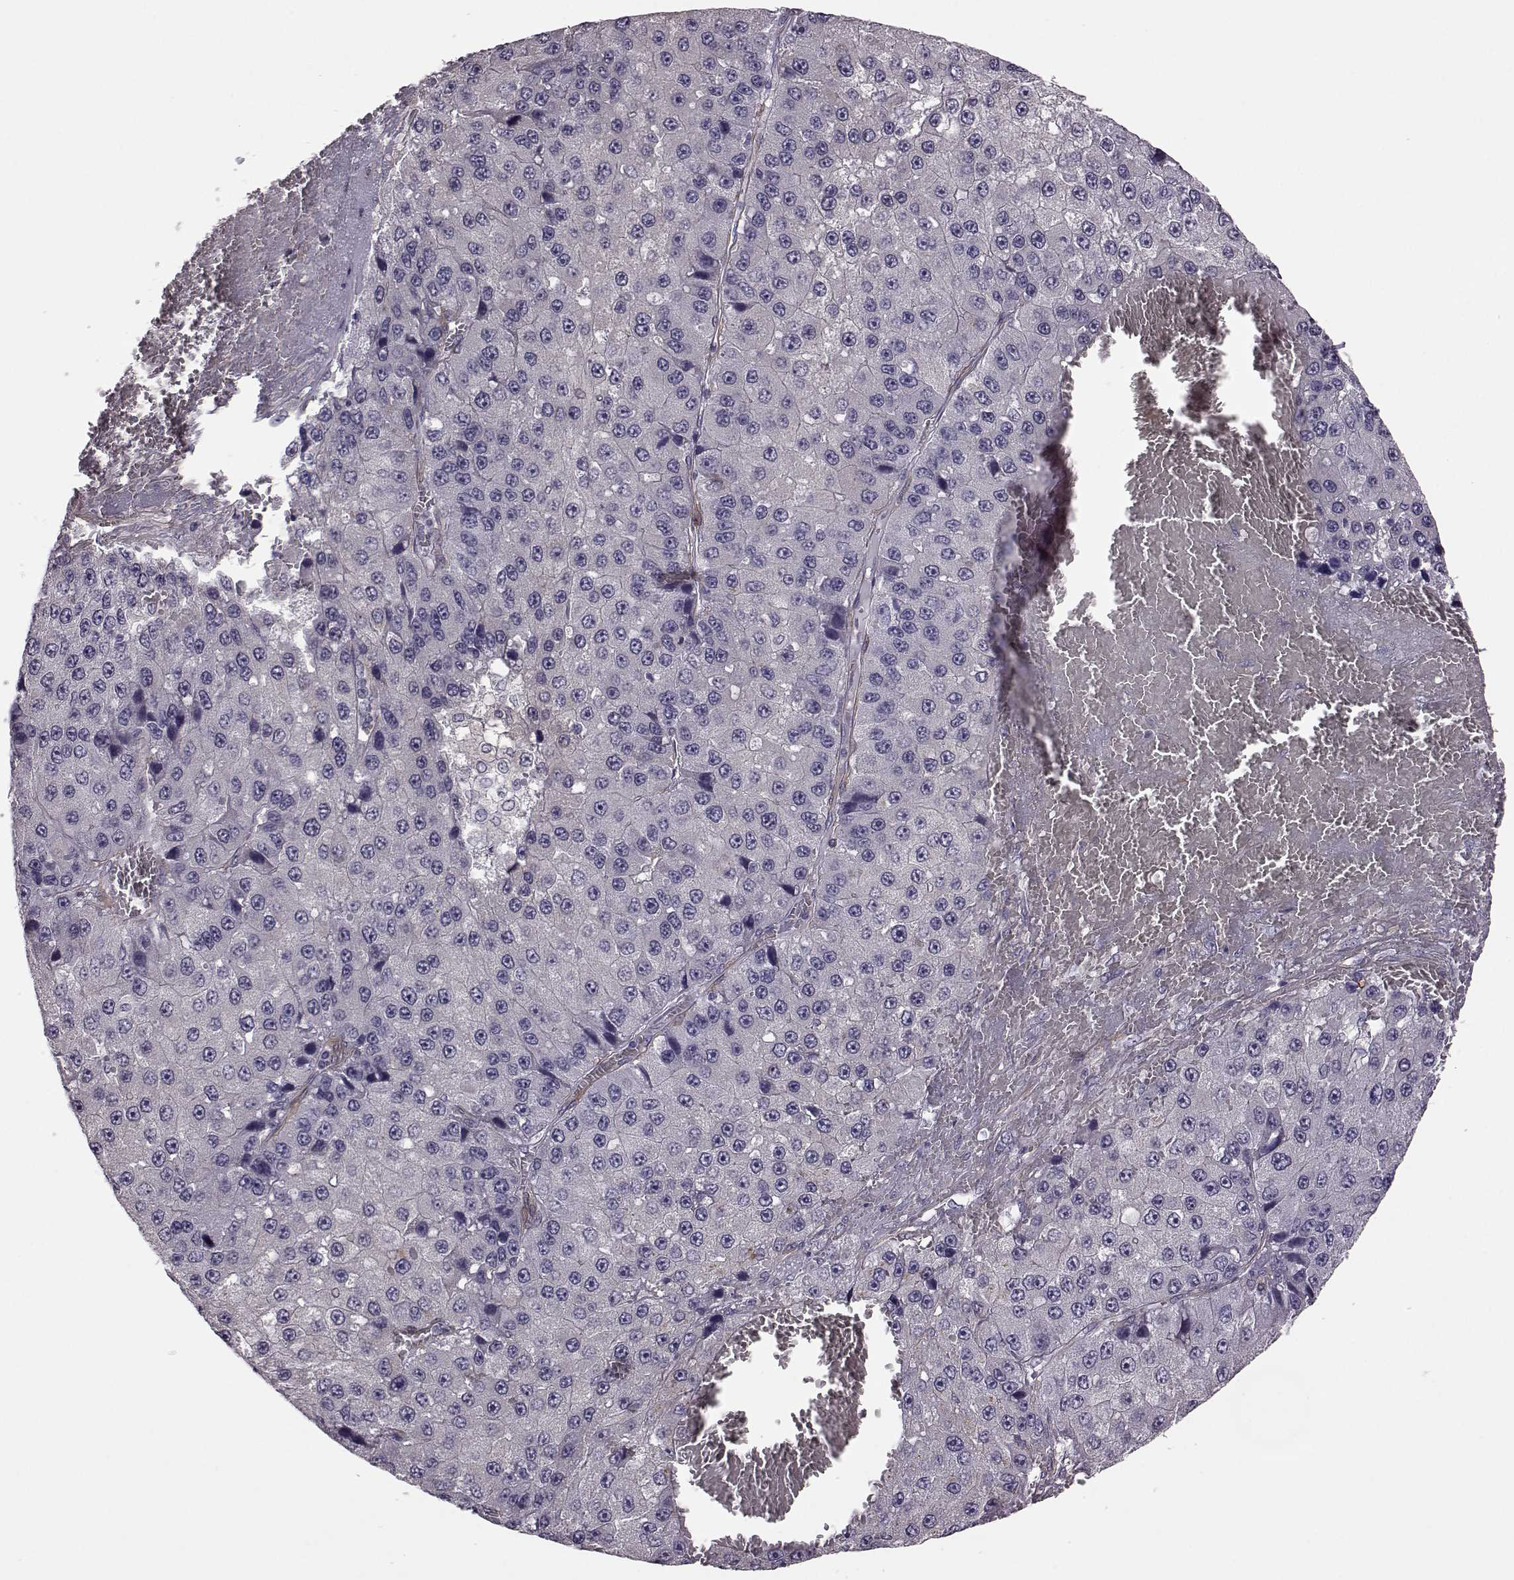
{"staining": {"intensity": "negative", "quantity": "none", "location": "none"}, "tissue": "liver cancer", "cell_type": "Tumor cells", "image_type": "cancer", "snomed": [{"axis": "morphology", "description": "Carcinoma, Hepatocellular, NOS"}, {"axis": "topography", "description": "Liver"}], "caption": "Immunohistochemistry photomicrograph of liver cancer (hepatocellular carcinoma) stained for a protein (brown), which reveals no staining in tumor cells.", "gene": "GRK1", "patient": {"sex": "female", "age": 73}}